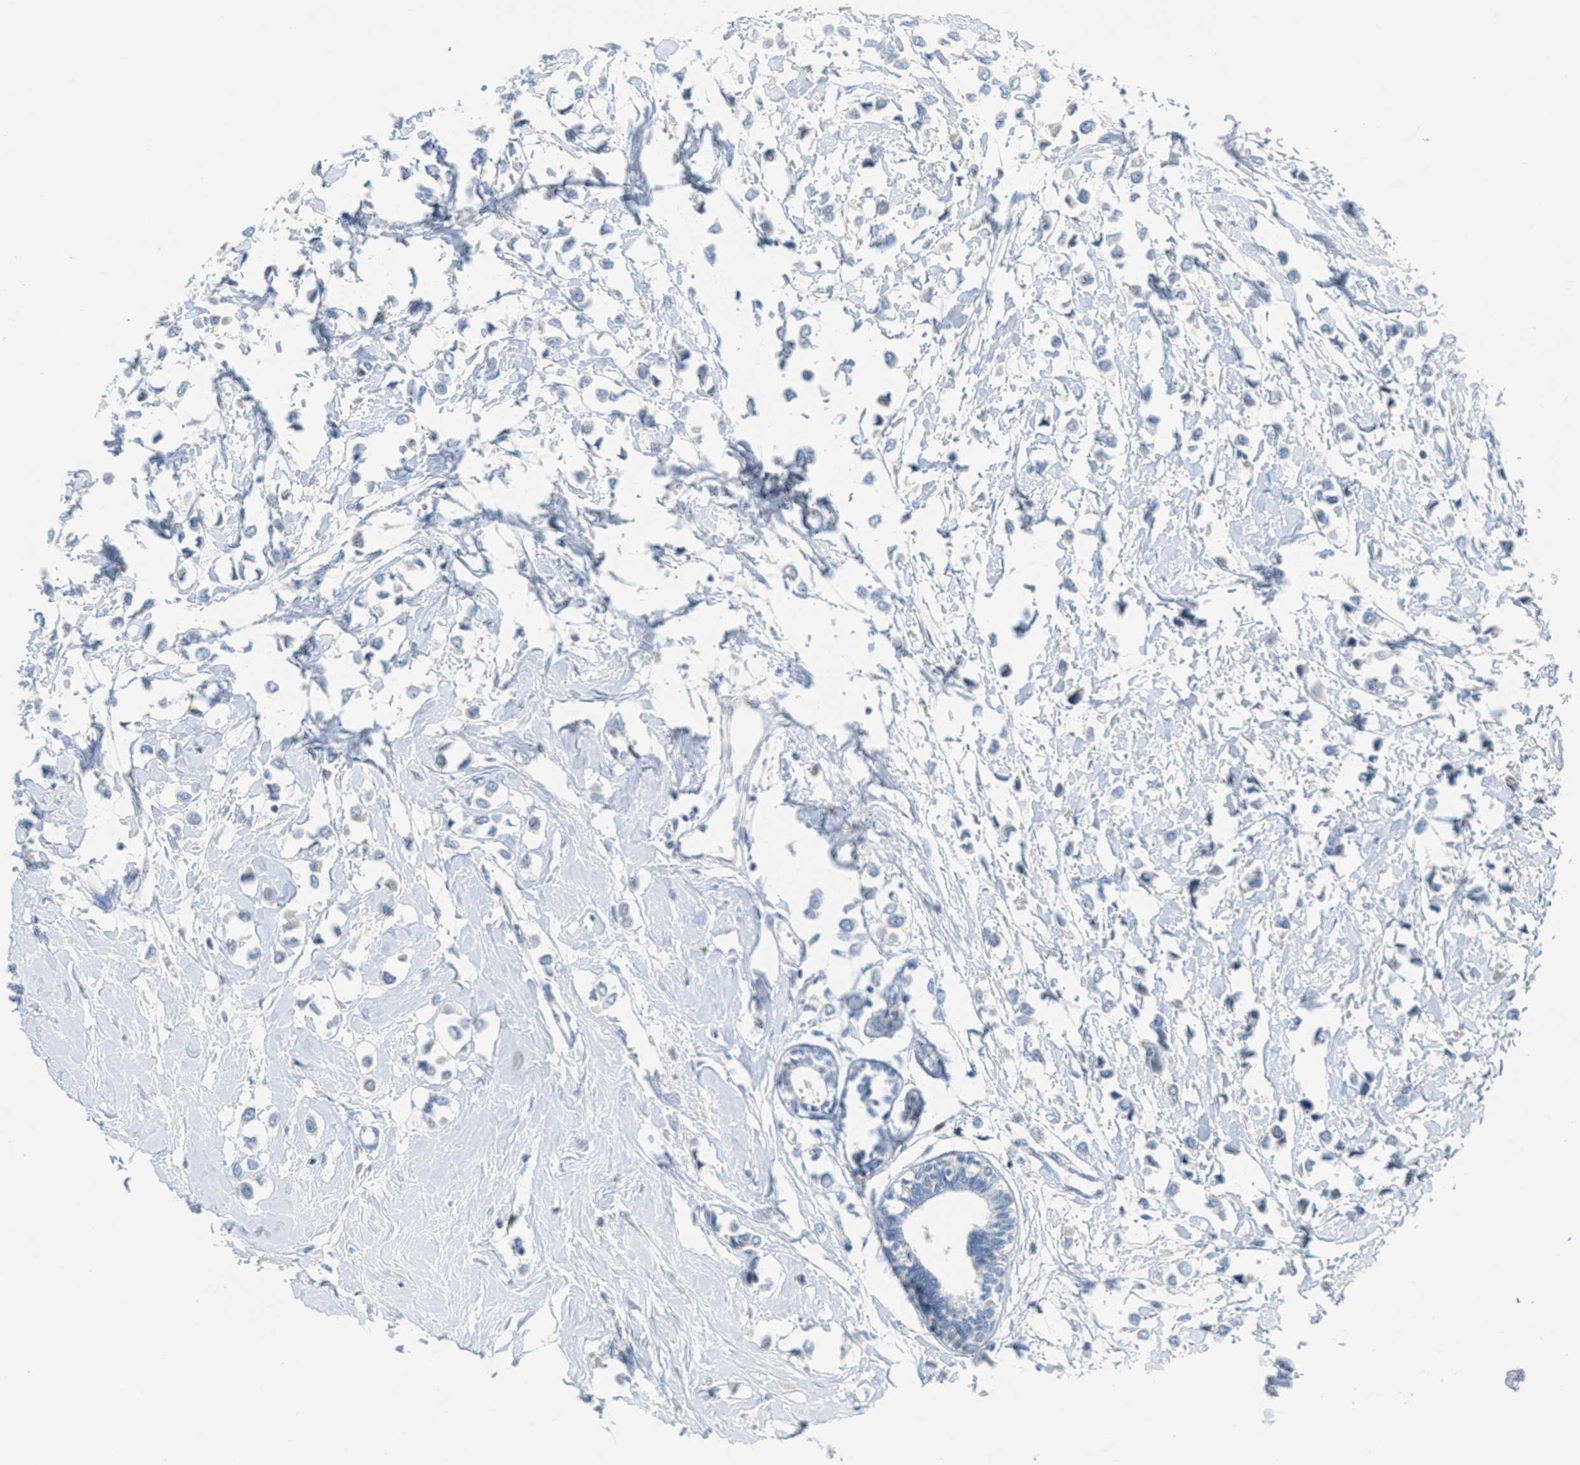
{"staining": {"intensity": "negative", "quantity": "none", "location": "none"}, "tissue": "breast cancer", "cell_type": "Tumor cells", "image_type": "cancer", "snomed": [{"axis": "morphology", "description": "Lobular carcinoma"}, {"axis": "topography", "description": "Breast"}], "caption": "Immunohistochemistry (IHC) micrograph of neoplastic tissue: human breast lobular carcinoma stained with DAB (3,3'-diaminobenzidine) shows no significant protein positivity in tumor cells.", "gene": "ORC6", "patient": {"sex": "female", "age": 51}}